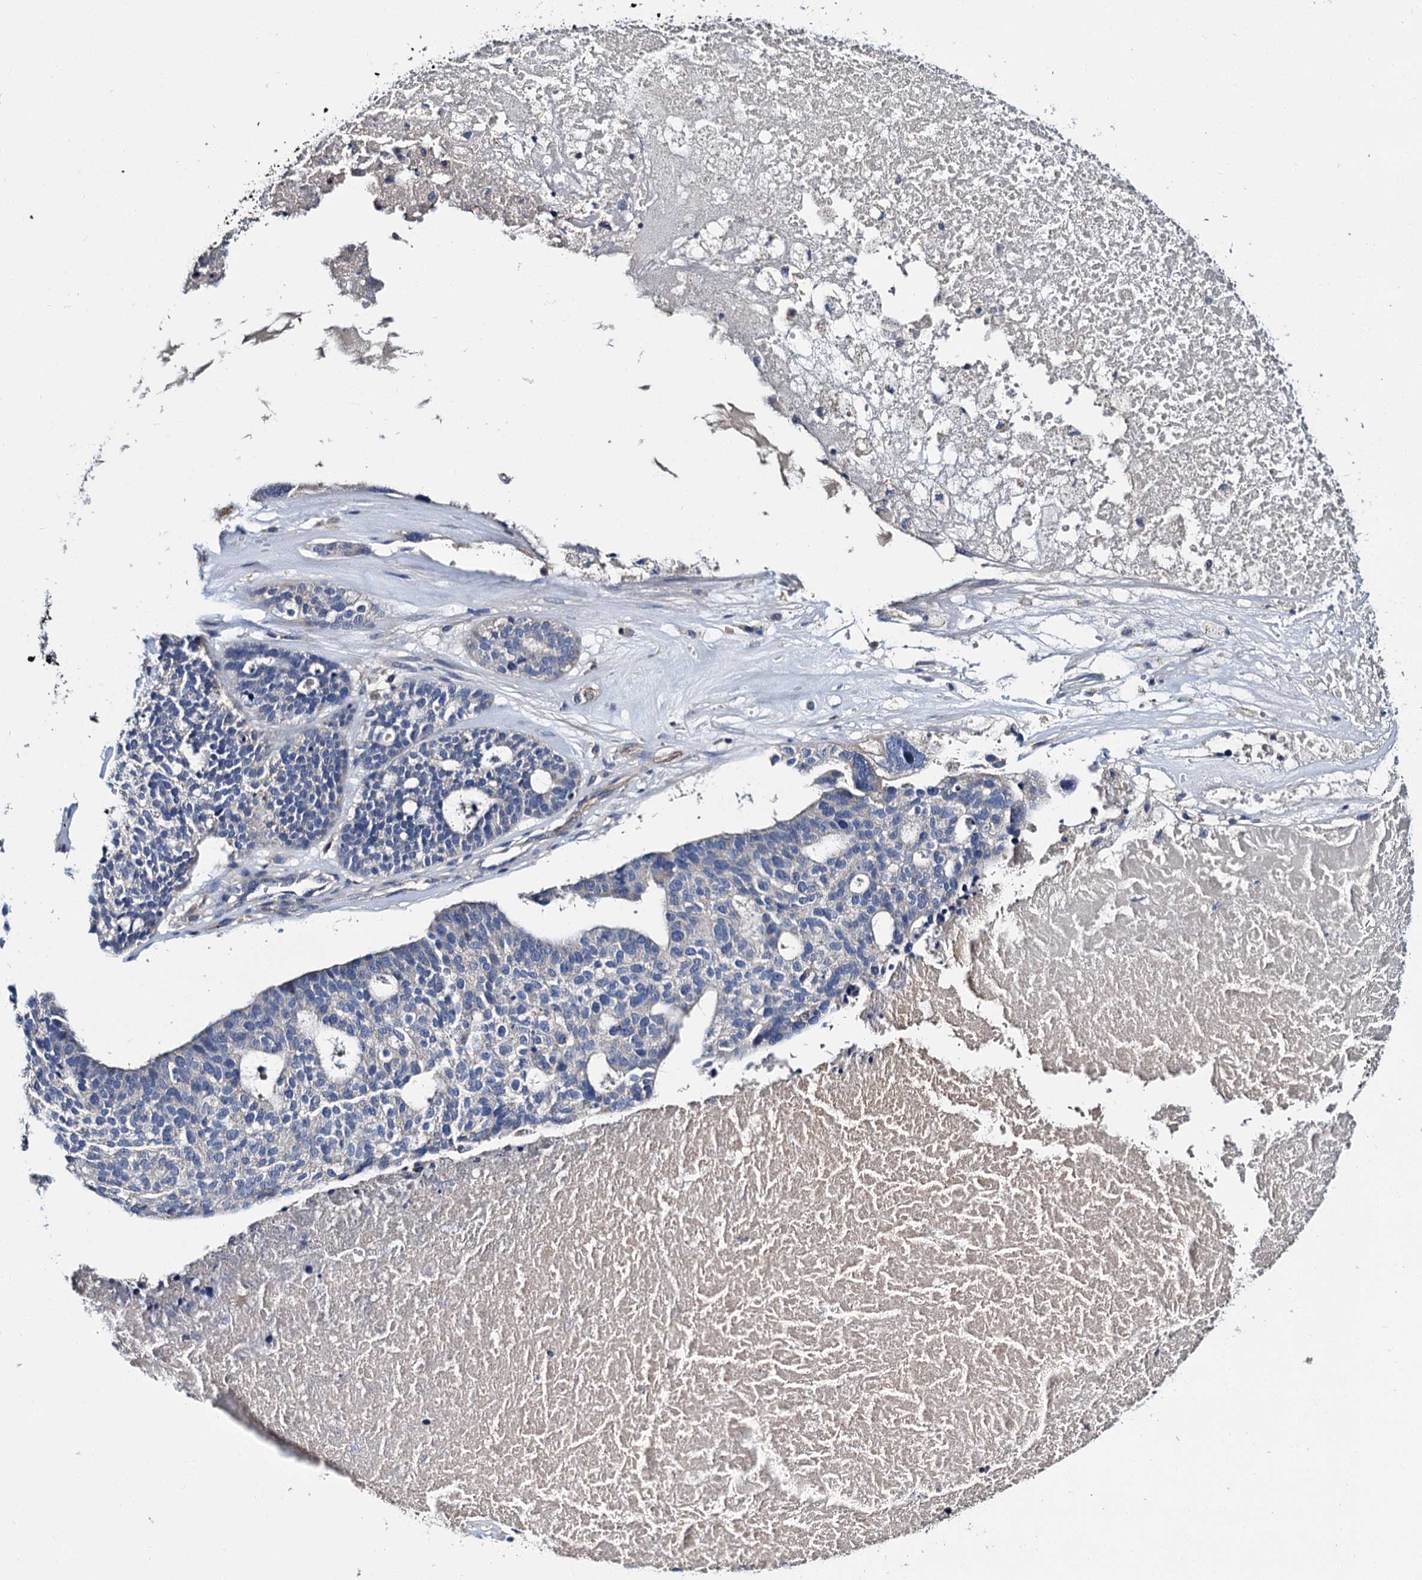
{"staining": {"intensity": "negative", "quantity": "none", "location": "none"}, "tissue": "ovarian cancer", "cell_type": "Tumor cells", "image_type": "cancer", "snomed": [{"axis": "morphology", "description": "Cystadenocarcinoma, serous, NOS"}, {"axis": "topography", "description": "Ovary"}], "caption": "DAB (3,3'-diaminobenzidine) immunohistochemical staining of ovarian cancer exhibits no significant positivity in tumor cells. (DAB (3,3'-diaminobenzidine) IHC, high magnification).", "gene": "CACNA1C", "patient": {"sex": "female", "age": 59}}